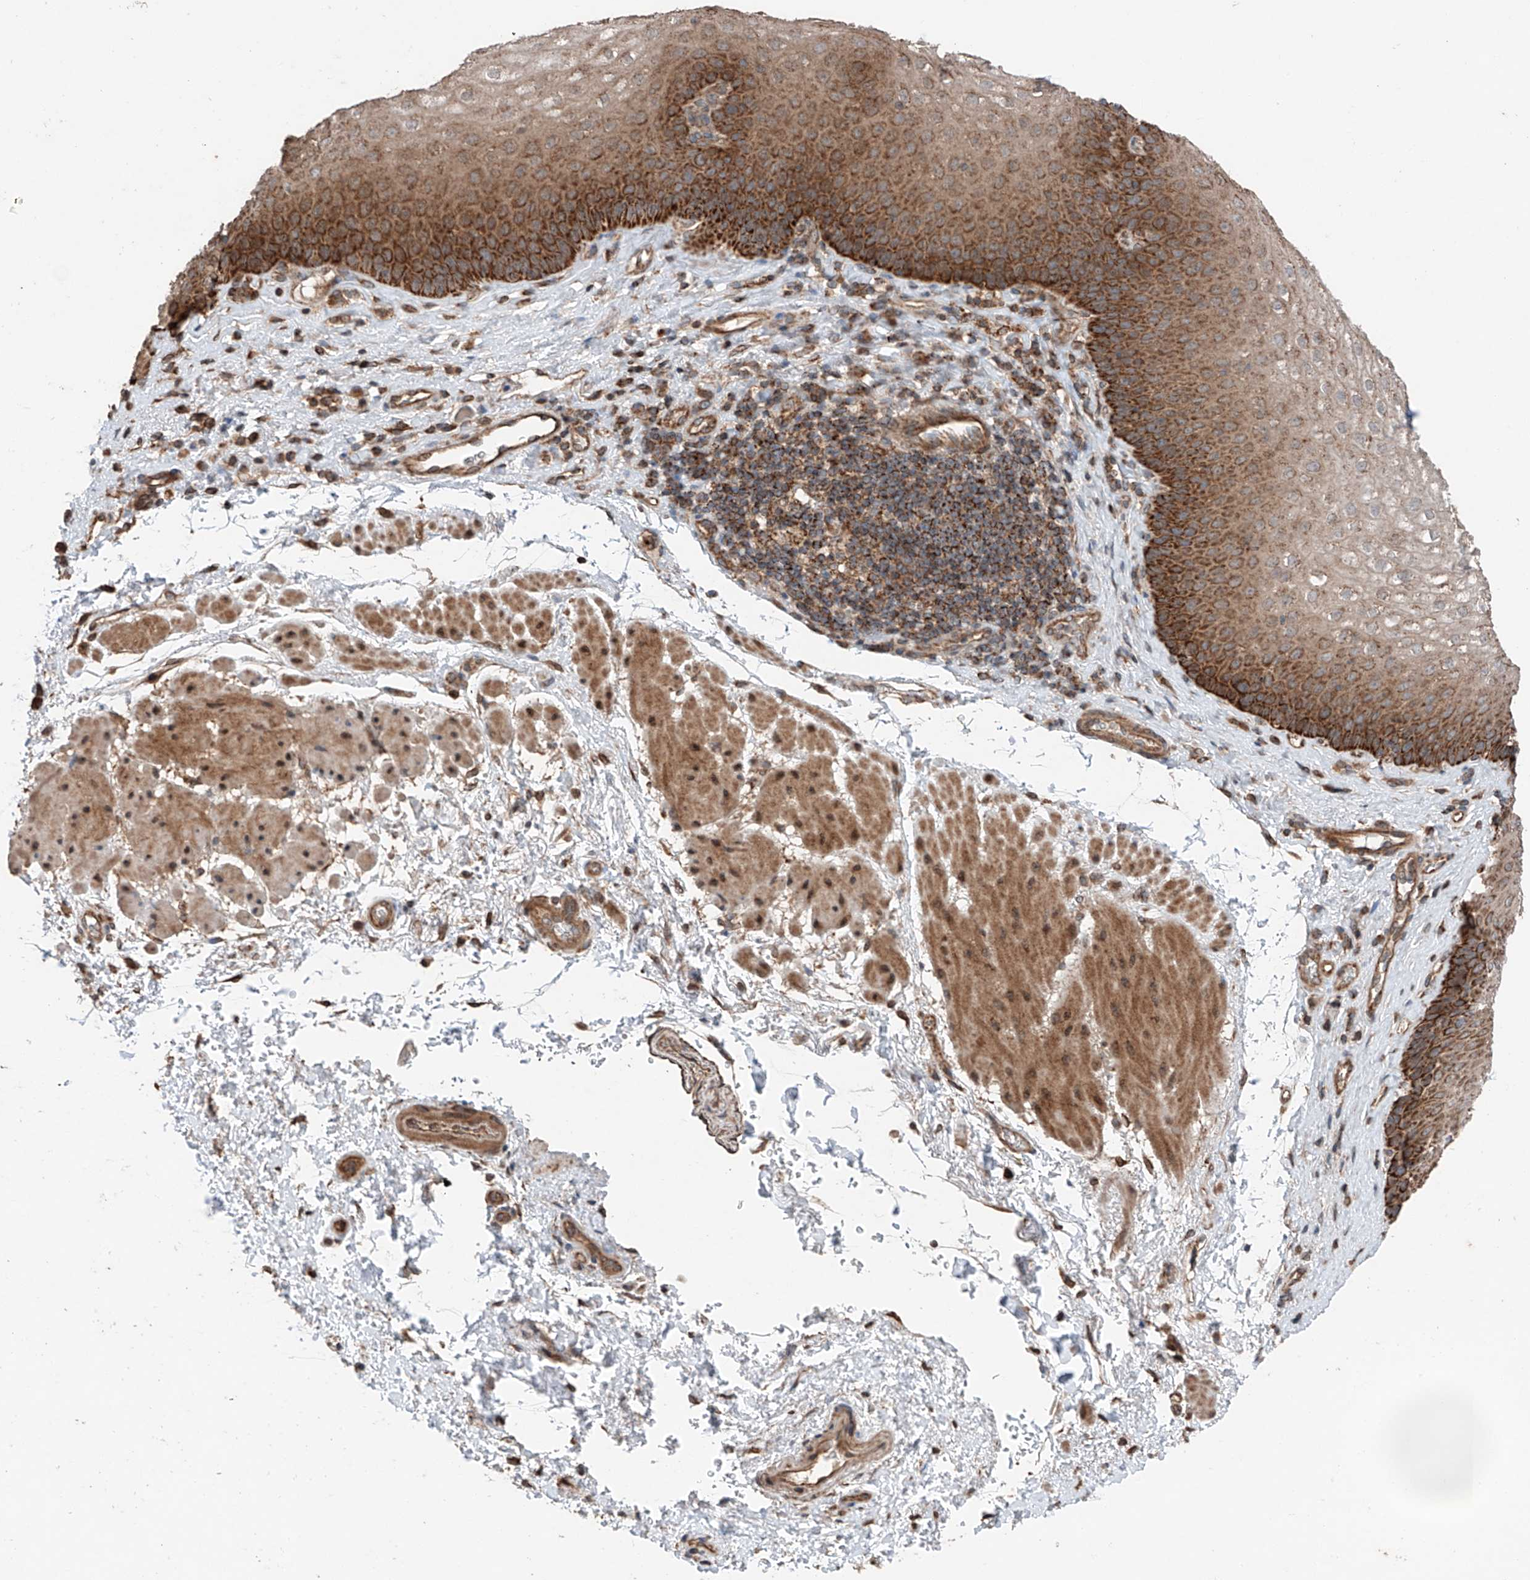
{"staining": {"intensity": "strong", "quantity": ">75%", "location": "cytoplasmic/membranous"}, "tissue": "esophagus", "cell_type": "Squamous epithelial cells", "image_type": "normal", "snomed": [{"axis": "morphology", "description": "Normal tissue, NOS"}, {"axis": "topography", "description": "Esophagus"}], "caption": "Human esophagus stained with a brown dye exhibits strong cytoplasmic/membranous positive positivity in about >75% of squamous epithelial cells.", "gene": "AP4B1", "patient": {"sex": "female", "age": 66}}